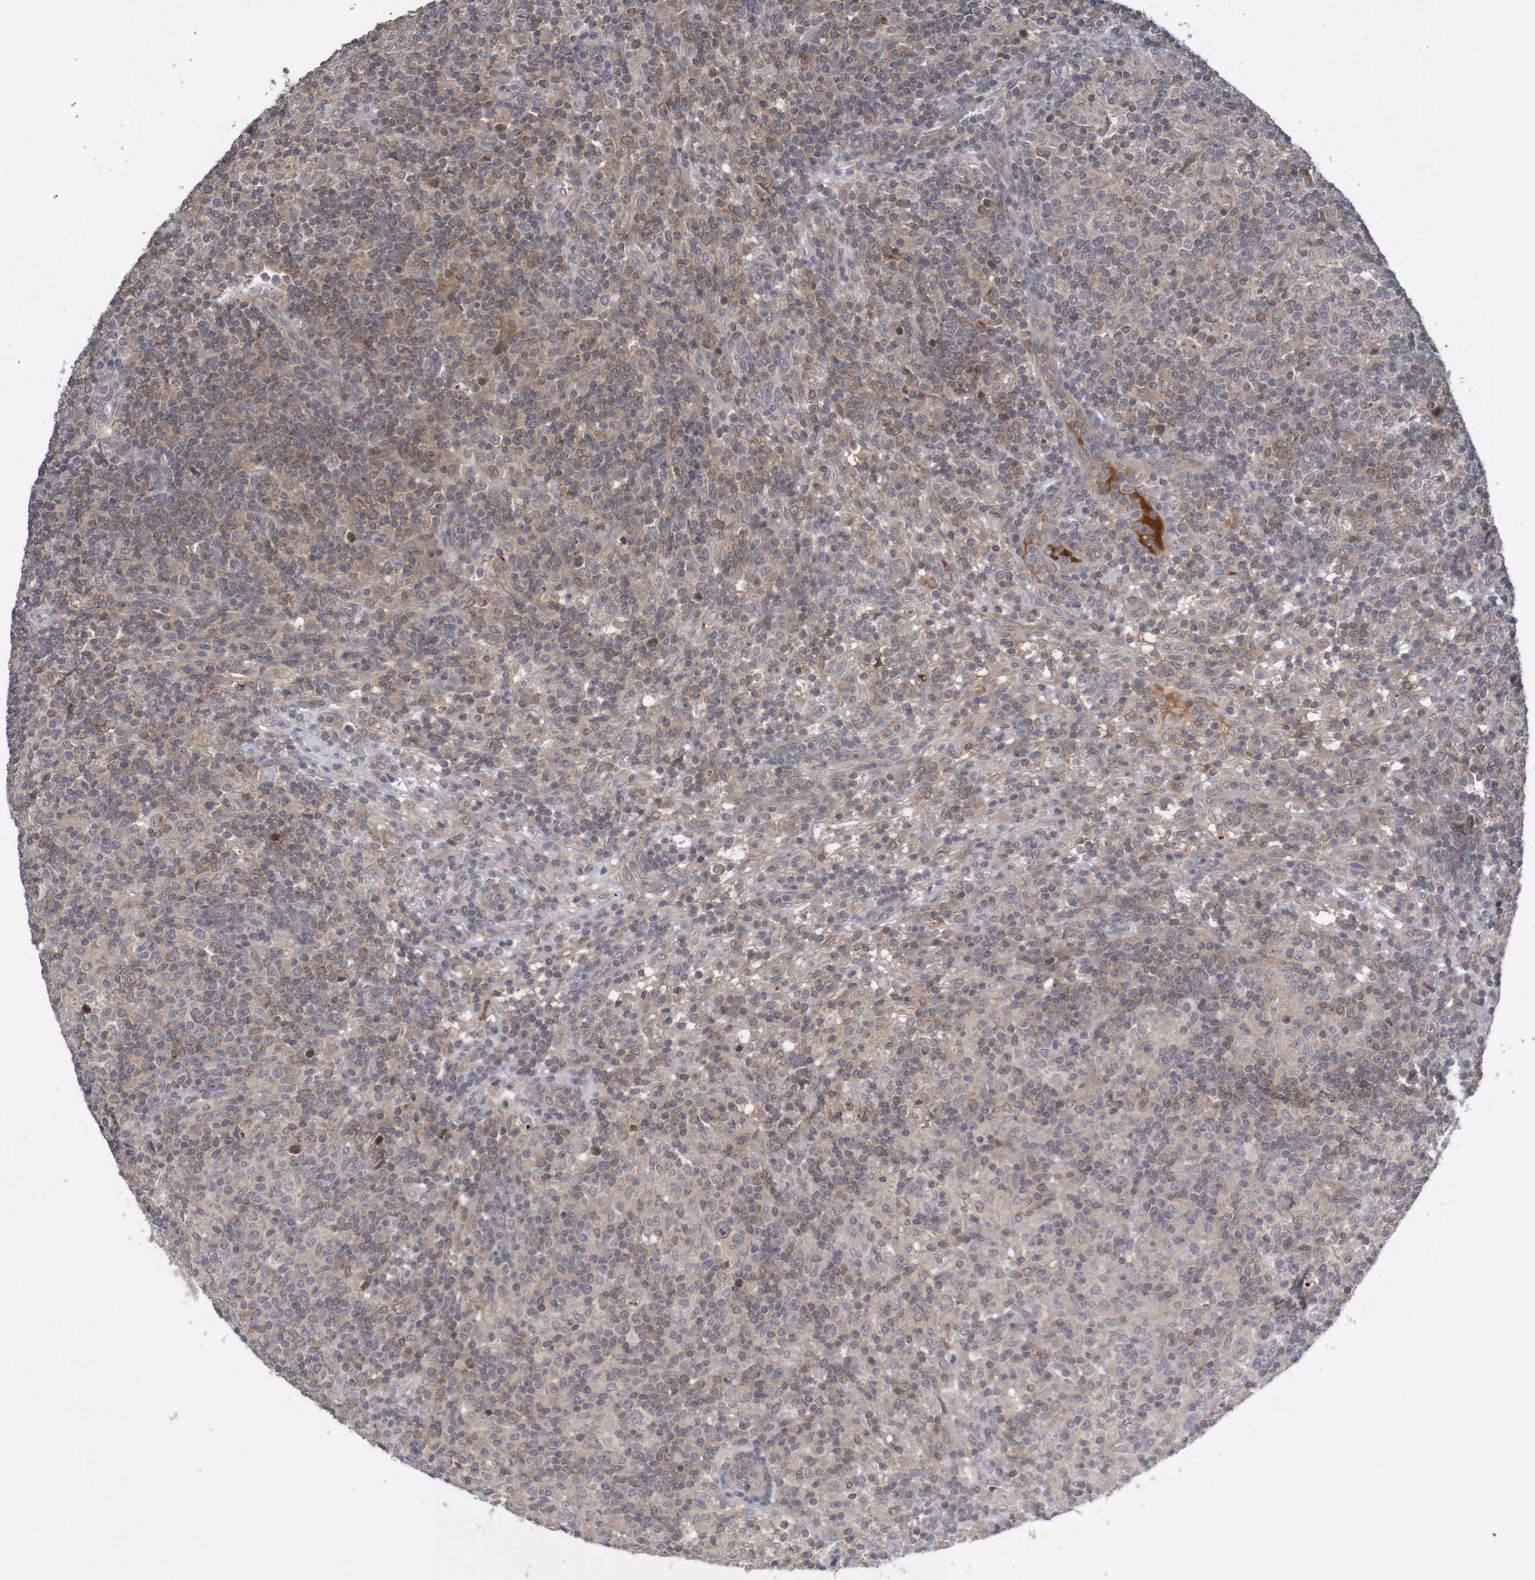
{"staining": {"intensity": "weak", "quantity": "25%-75%", "location": "cytoplasmic/membranous"}, "tissue": "lymphoma", "cell_type": "Tumor cells", "image_type": "cancer", "snomed": [{"axis": "morphology", "description": "Hodgkin's disease, NOS"}, {"axis": "topography", "description": "Lymph node"}], "caption": "Brown immunohistochemical staining in human Hodgkin's disease displays weak cytoplasmic/membranous positivity in approximately 25%-75% of tumor cells. (DAB IHC, brown staining for protein, blue staining for nuclei).", "gene": "ANKK1", "patient": {"sex": "male", "age": 70}}